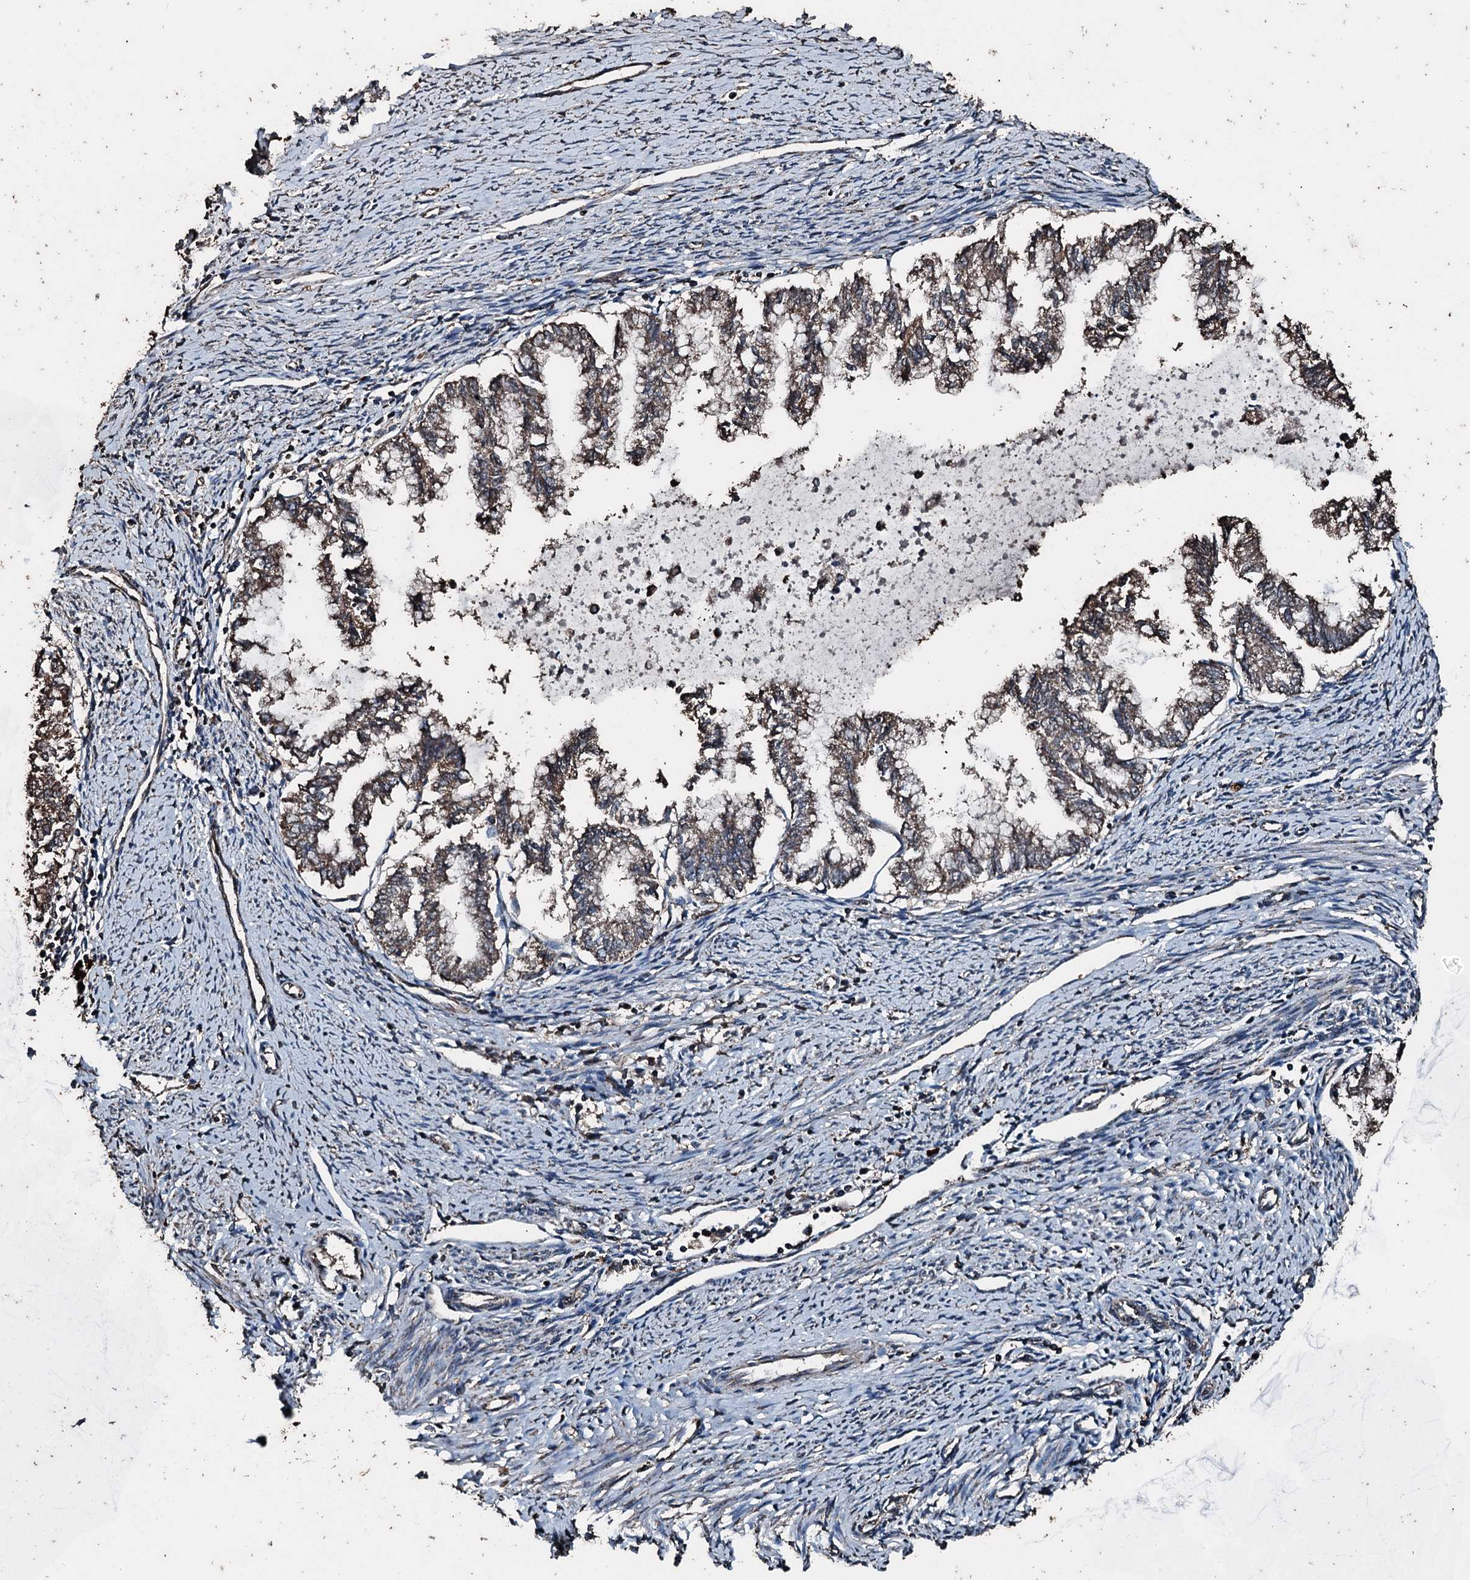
{"staining": {"intensity": "weak", "quantity": ">75%", "location": "cytoplasmic/membranous"}, "tissue": "endometrial cancer", "cell_type": "Tumor cells", "image_type": "cancer", "snomed": [{"axis": "morphology", "description": "Adenocarcinoma, NOS"}, {"axis": "topography", "description": "Endometrium"}], "caption": "Immunohistochemistry photomicrograph of human endometrial cancer stained for a protein (brown), which reveals low levels of weak cytoplasmic/membranous positivity in about >75% of tumor cells.", "gene": "FAAP24", "patient": {"sex": "female", "age": 79}}